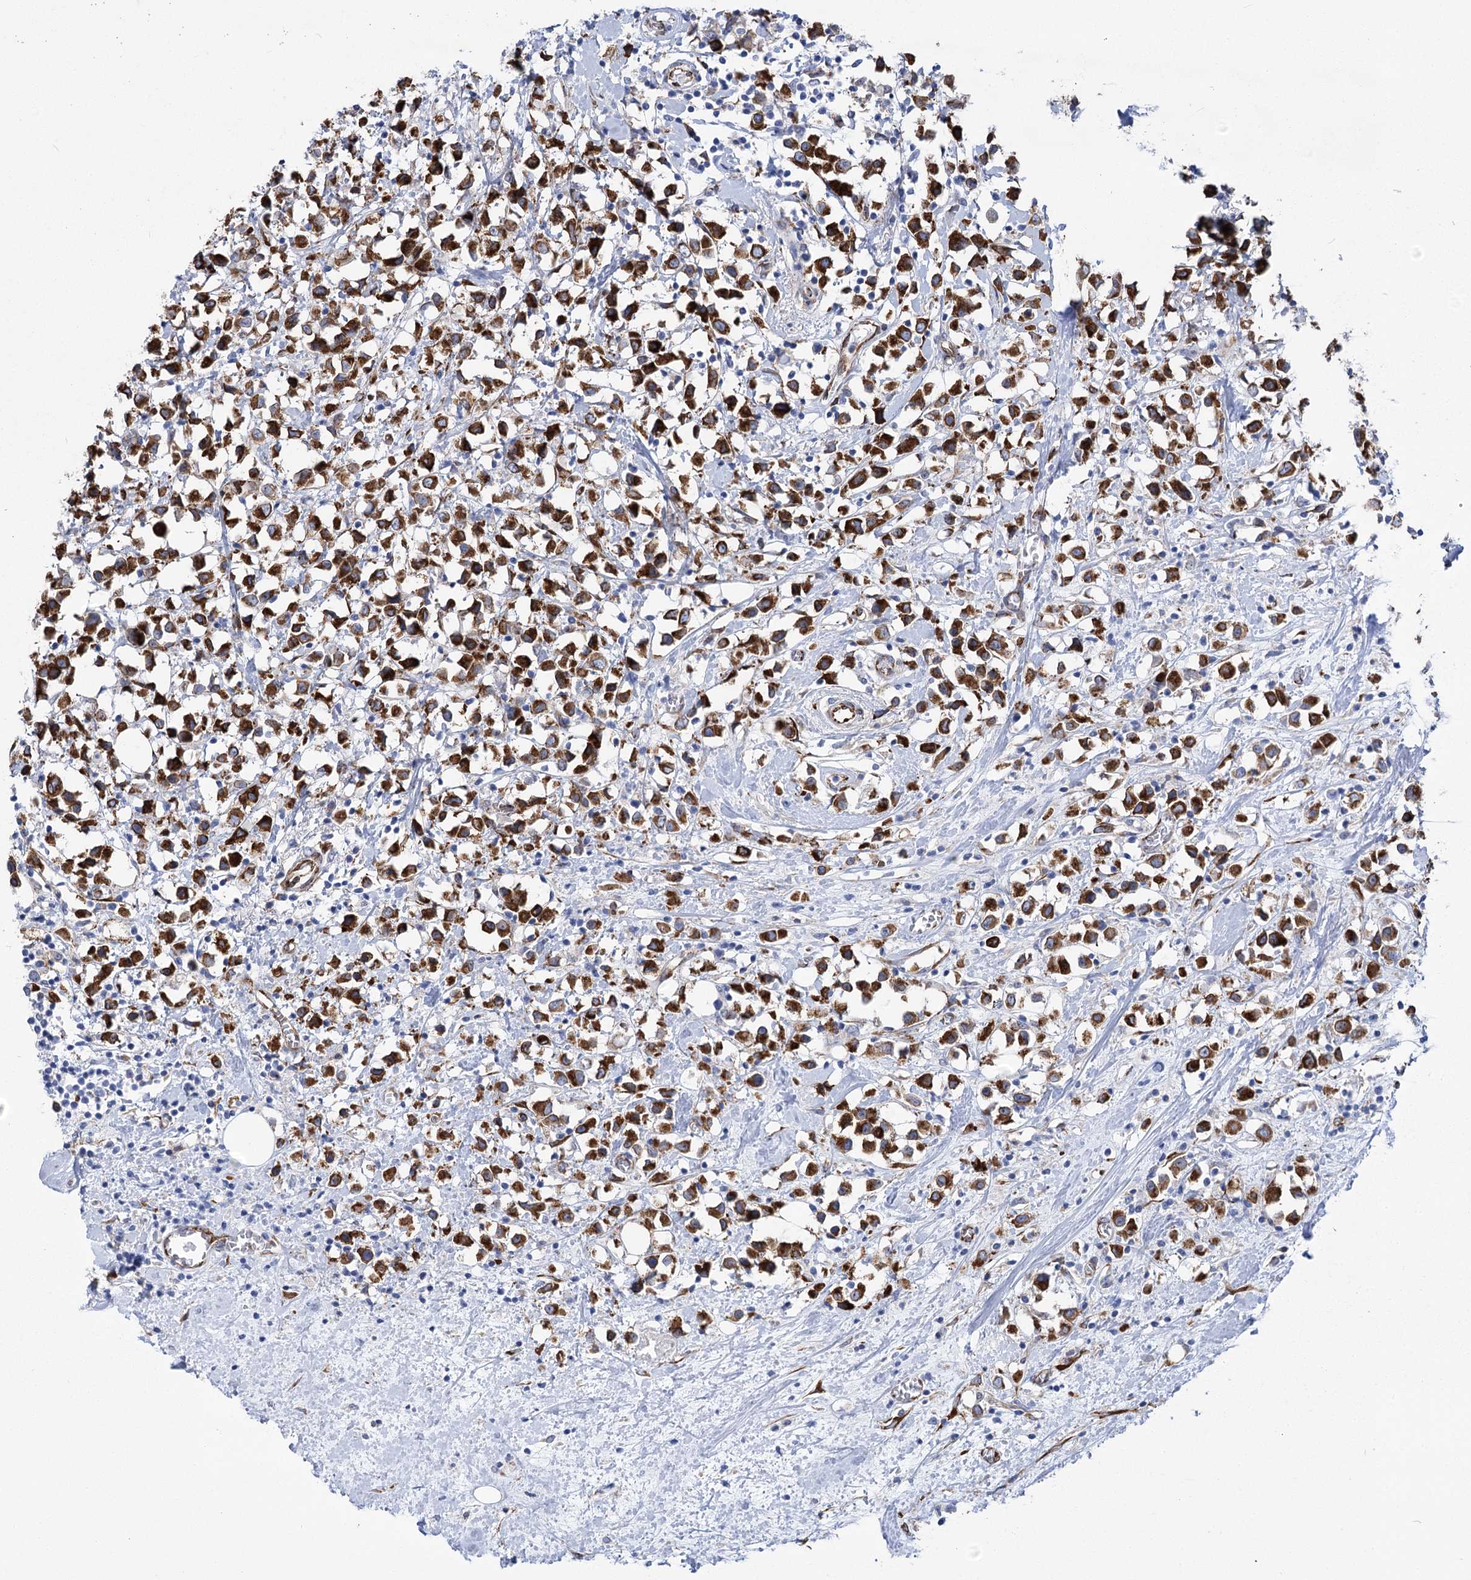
{"staining": {"intensity": "strong", "quantity": ">75%", "location": "cytoplasmic/membranous"}, "tissue": "breast cancer", "cell_type": "Tumor cells", "image_type": "cancer", "snomed": [{"axis": "morphology", "description": "Duct carcinoma"}, {"axis": "topography", "description": "Breast"}], "caption": "This histopathology image shows IHC staining of human intraductal carcinoma (breast), with high strong cytoplasmic/membranous expression in approximately >75% of tumor cells.", "gene": "YTHDC2", "patient": {"sex": "female", "age": 61}}